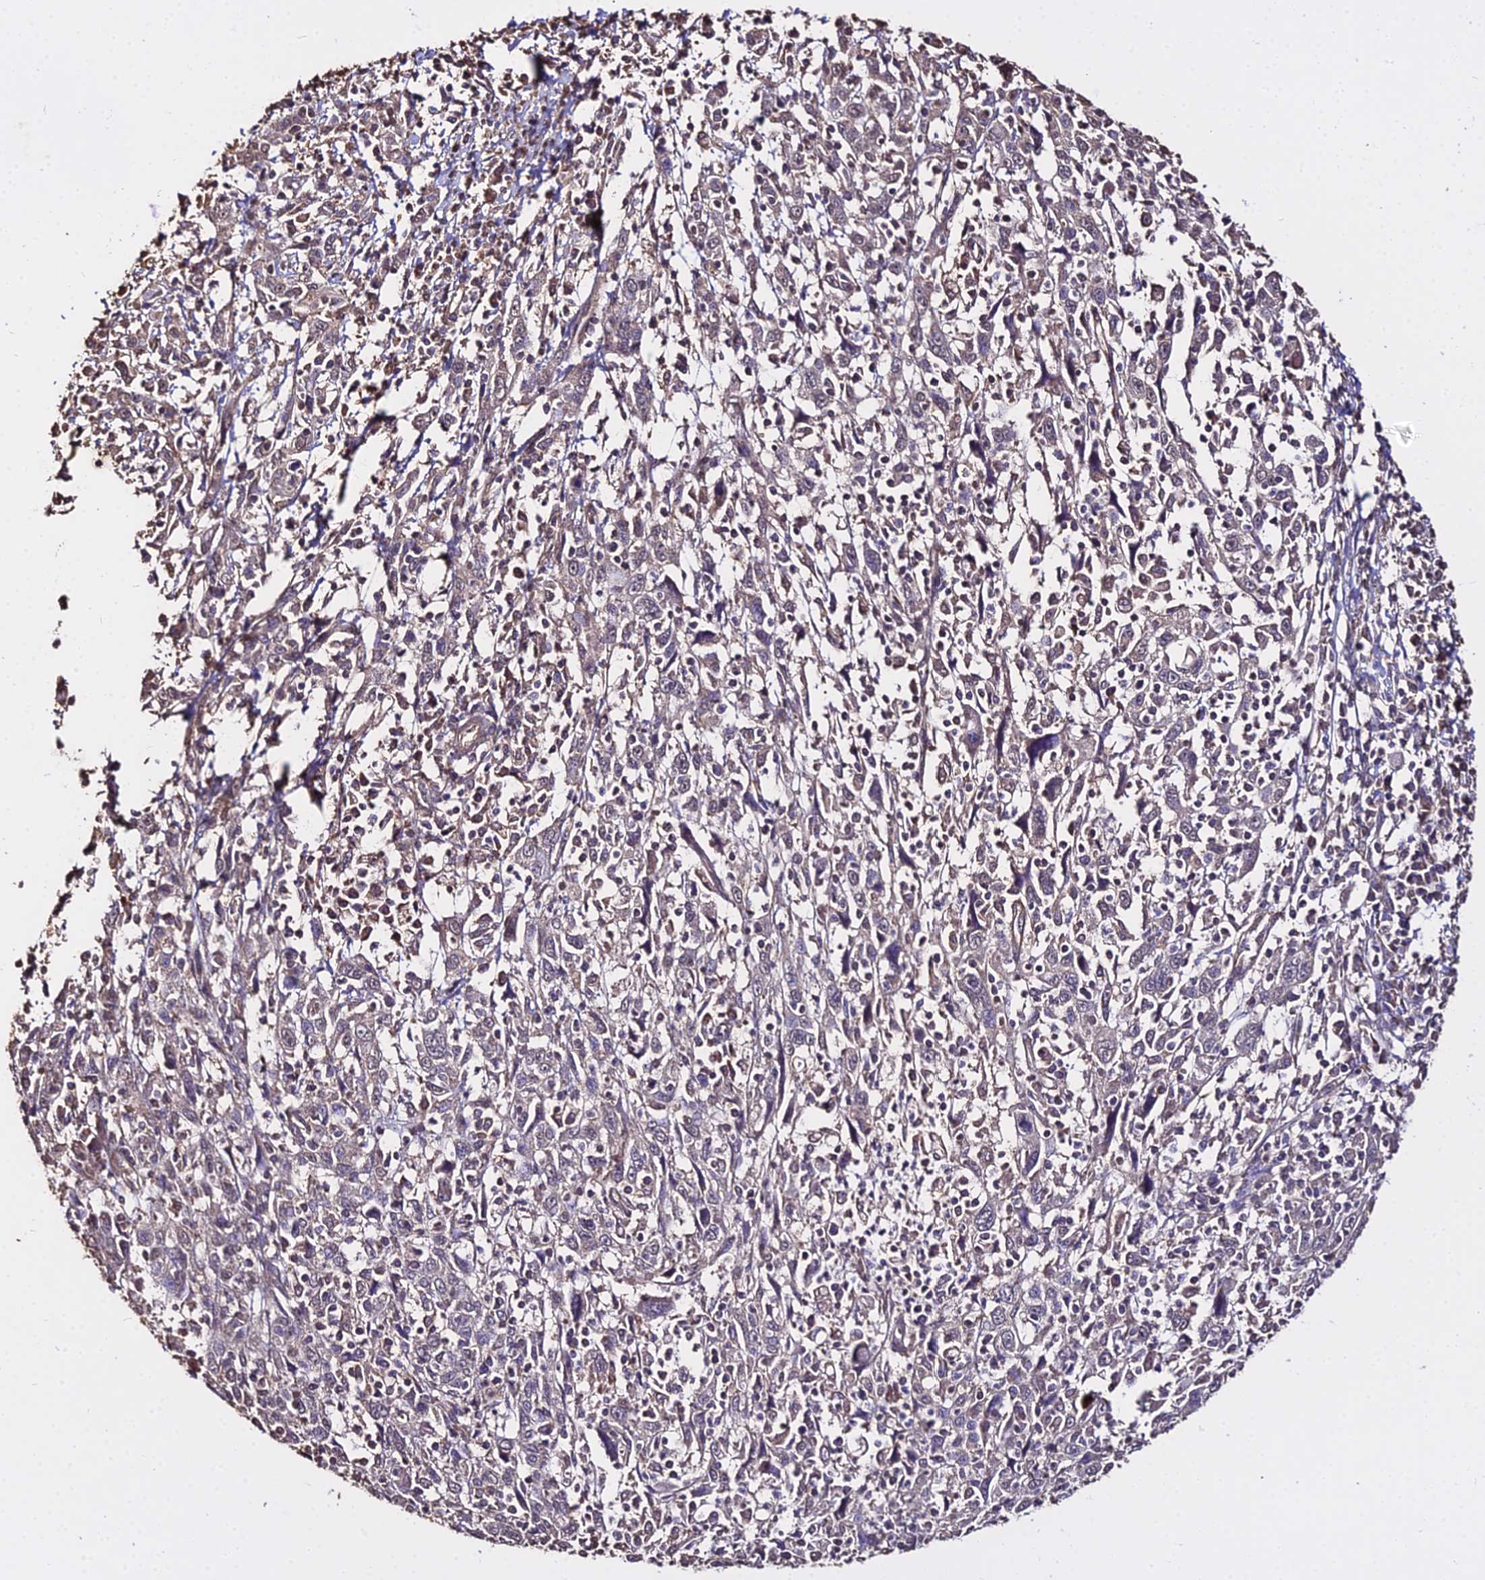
{"staining": {"intensity": "weak", "quantity": "<25%", "location": "cytoplasmic/membranous"}, "tissue": "cervical cancer", "cell_type": "Tumor cells", "image_type": "cancer", "snomed": [{"axis": "morphology", "description": "Squamous cell carcinoma, NOS"}, {"axis": "topography", "description": "Cervix"}], "caption": "DAB immunohistochemical staining of human squamous cell carcinoma (cervical) displays no significant staining in tumor cells.", "gene": "METTL13", "patient": {"sex": "female", "age": 46}}